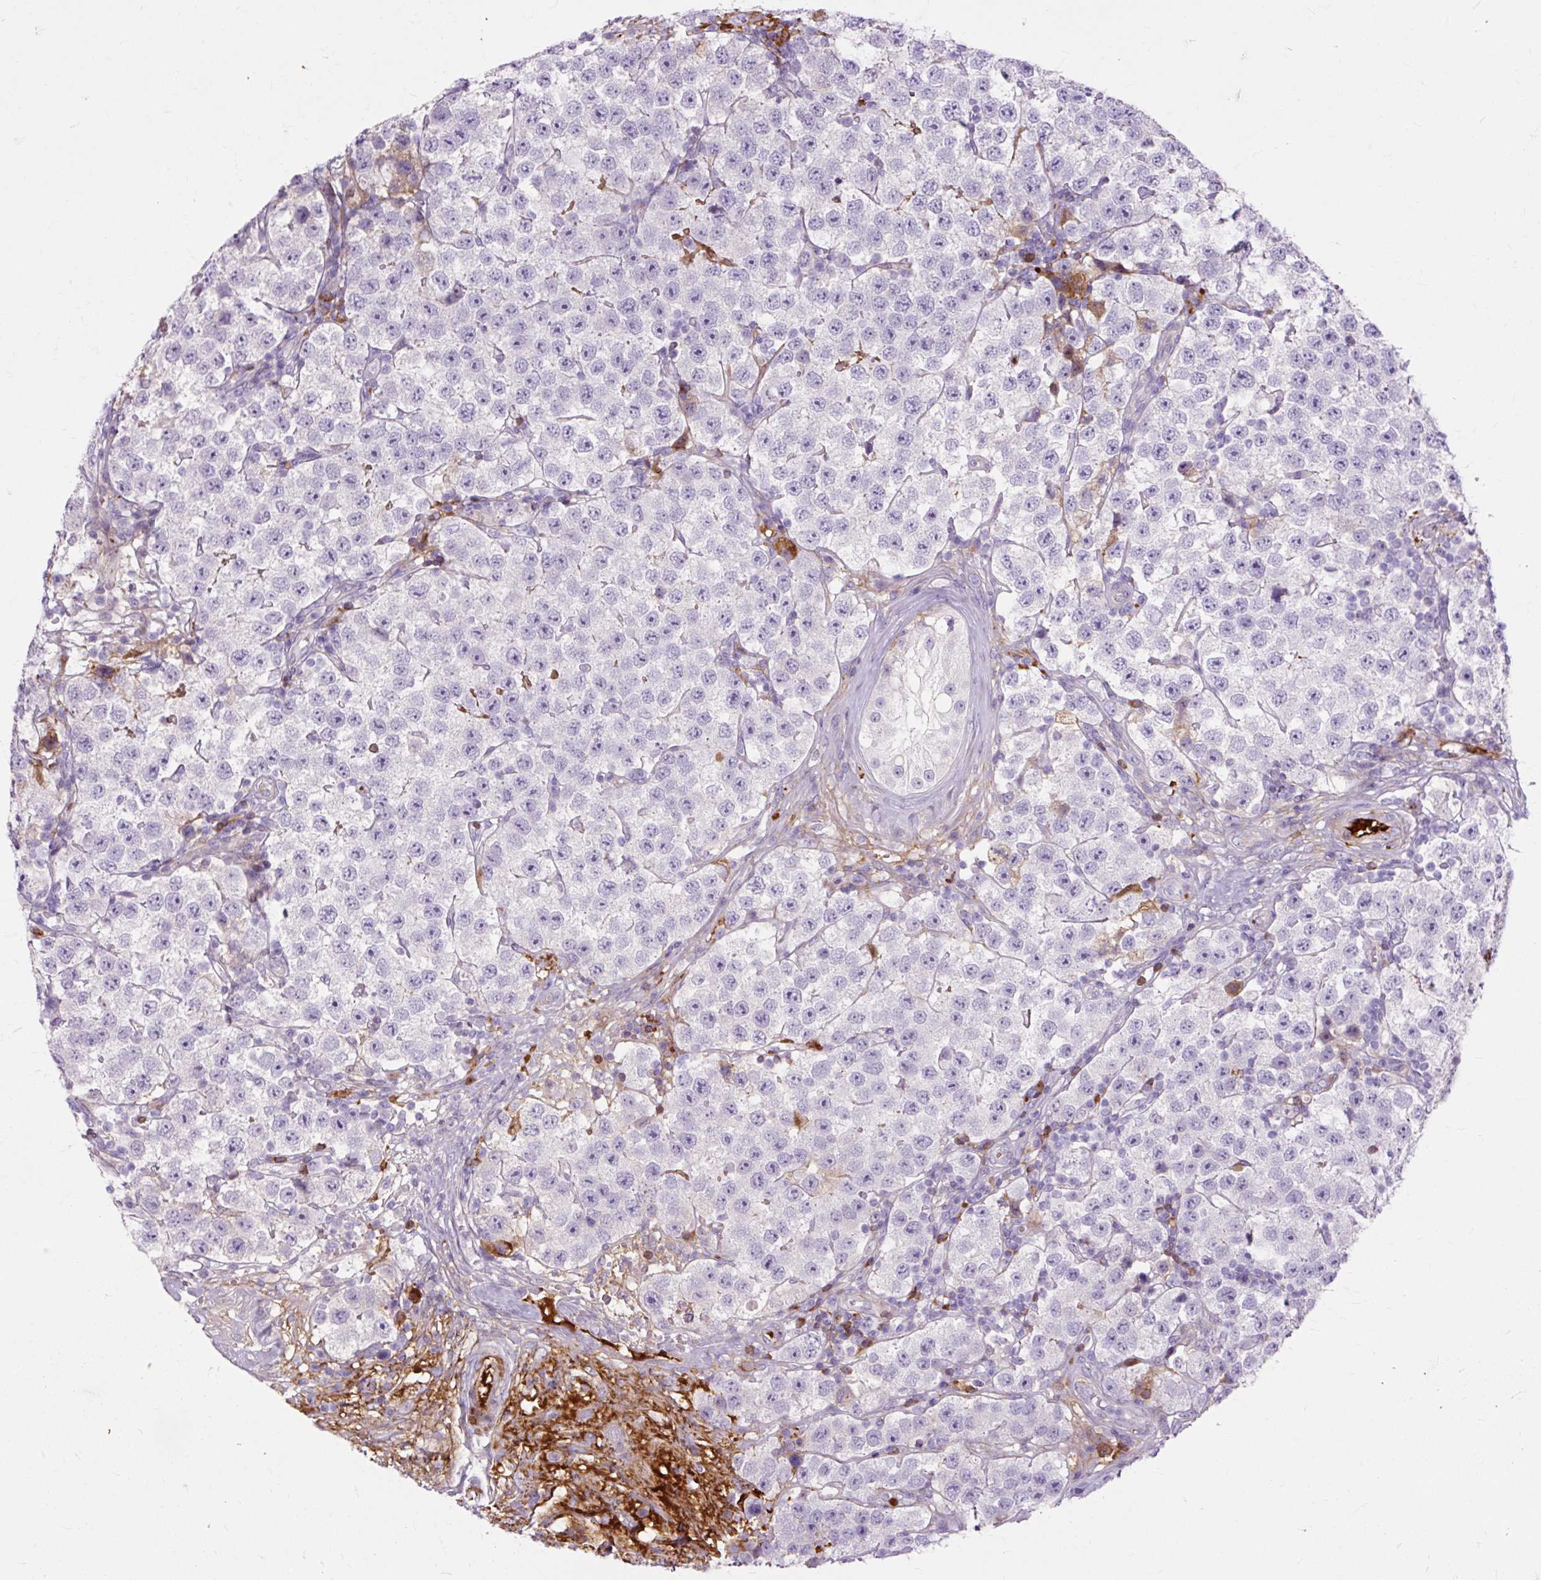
{"staining": {"intensity": "negative", "quantity": "none", "location": "none"}, "tissue": "testis cancer", "cell_type": "Tumor cells", "image_type": "cancer", "snomed": [{"axis": "morphology", "description": "Seminoma, NOS"}, {"axis": "topography", "description": "Testis"}], "caption": "This is an immunohistochemistry (IHC) photomicrograph of human testis cancer (seminoma). There is no expression in tumor cells.", "gene": "DCTN4", "patient": {"sex": "male", "age": 34}}